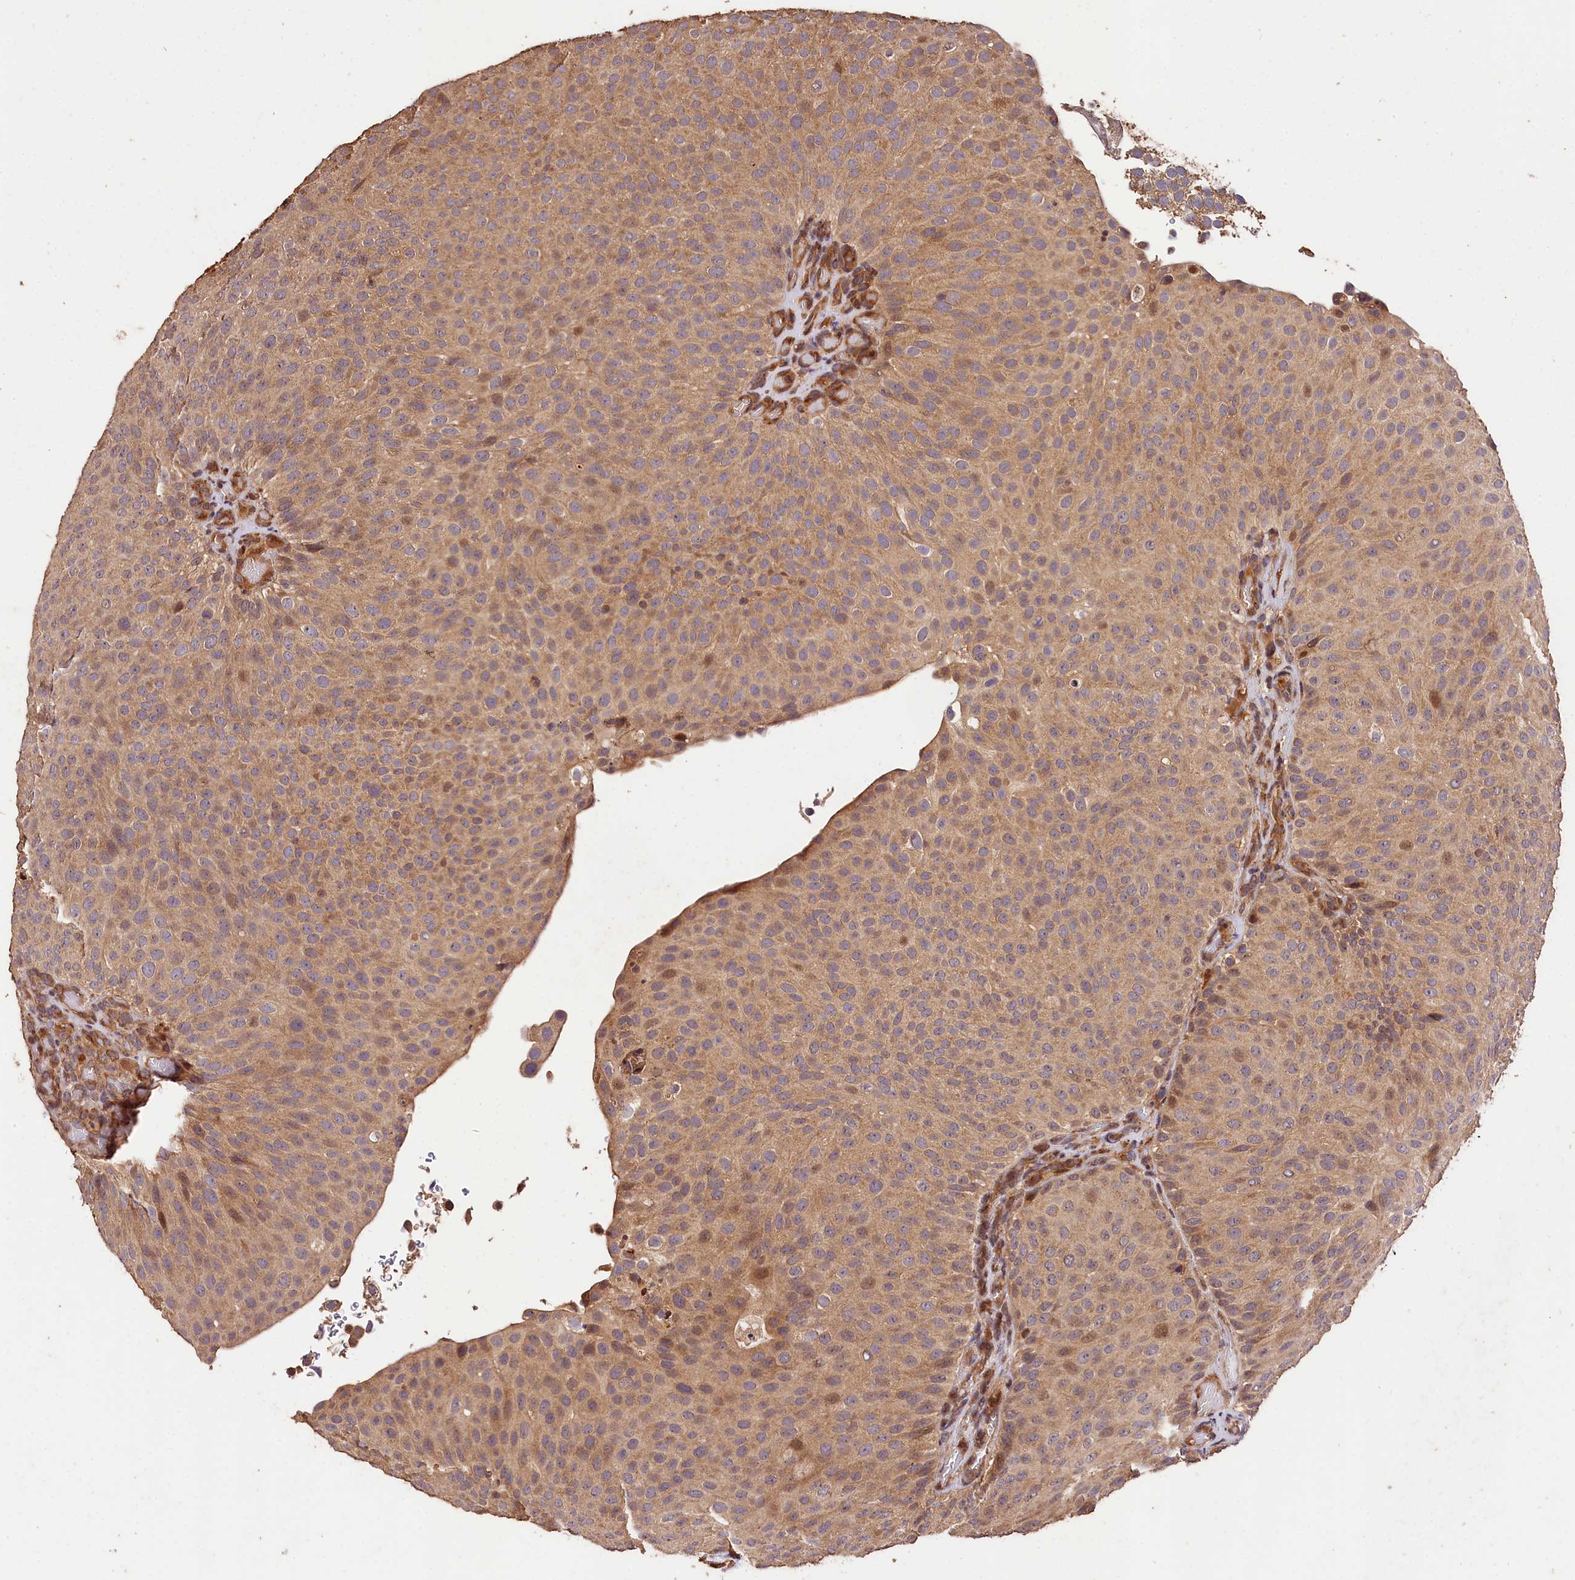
{"staining": {"intensity": "weak", "quantity": ">75%", "location": "cytoplasmic/membranous,nuclear"}, "tissue": "urothelial cancer", "cell_type": "Tumor cells", "image_type": "cancer", "snomed": [{"axis": "morphology", "description": "Urothelial carcinoma, Low grade"}, {"axis": "topography", "description": "Urinary bladder"}], "caption": "Protein analysis of urothelial cancer tissue demonstrates weak cytoplasmic/membranous and nuclear expression in approximately >75% of tumor cells. Using DAB (3,3'-diaminobenzidine) (brown) and hematoxylin (blue) stains, captured at high magnification using brightfield microscopy.", "gene": "KPTN", "patient": {"sex": "male", "age": 78}}